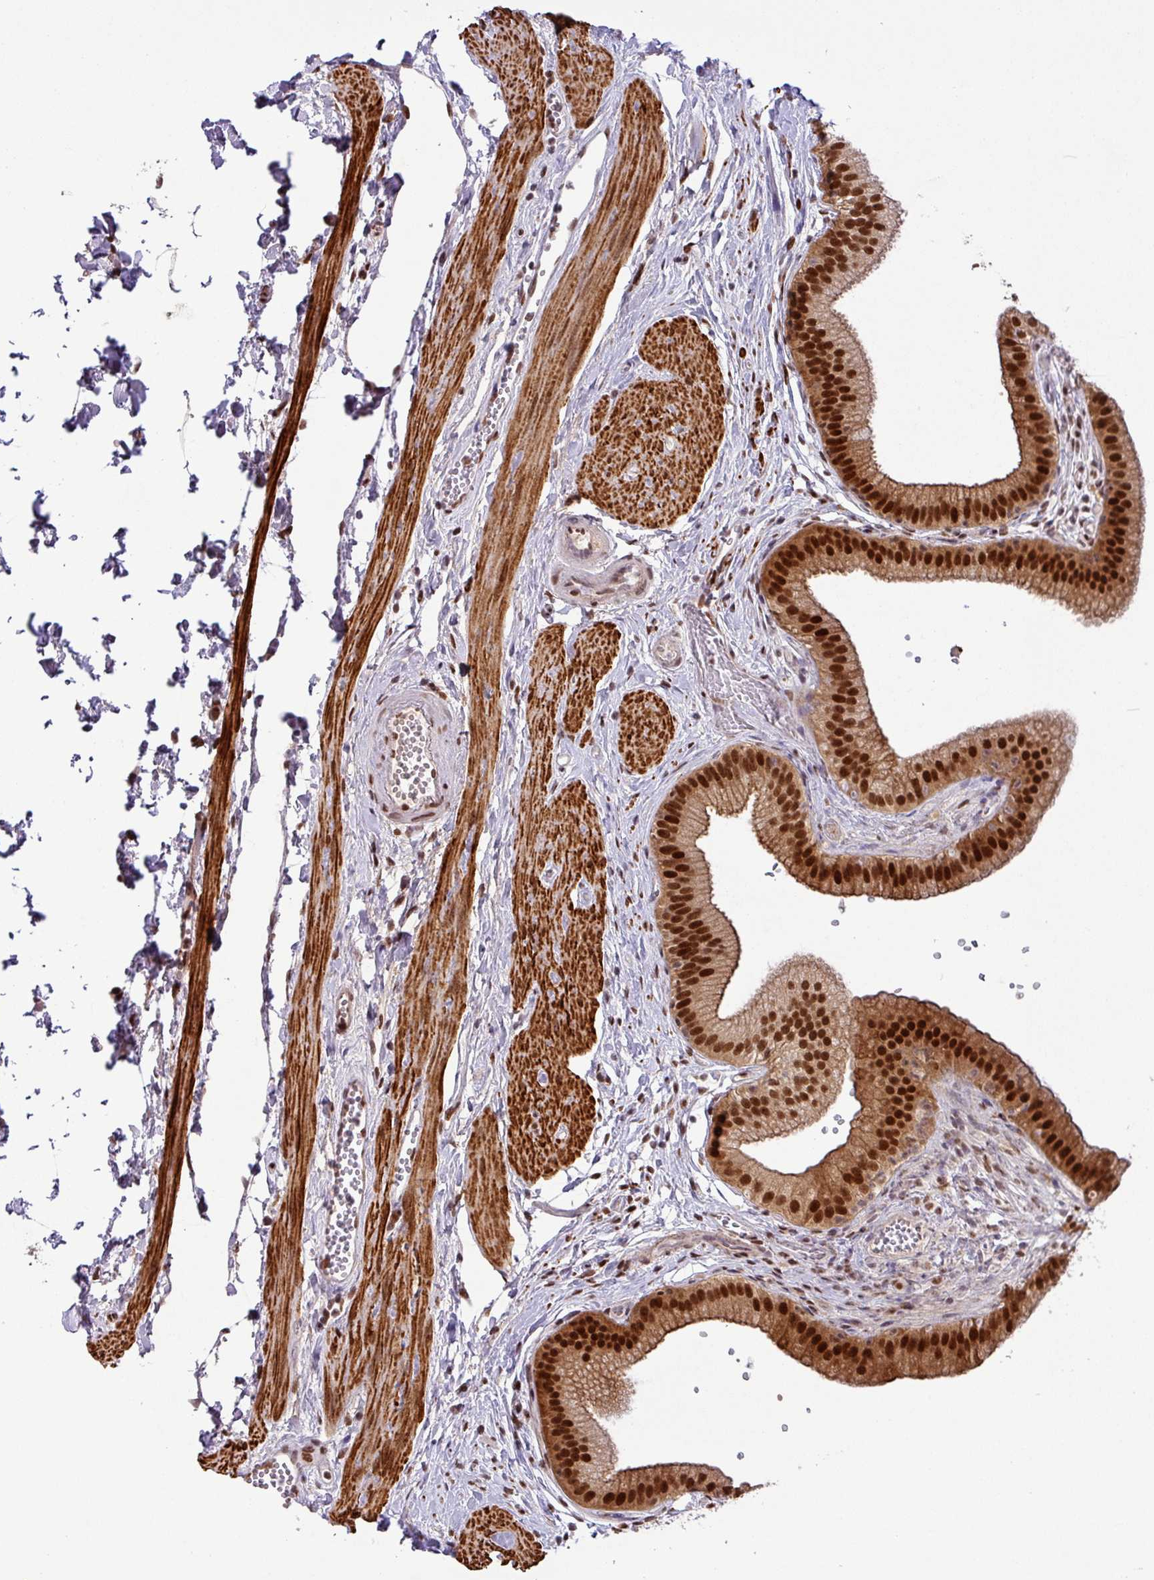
{"staining": {"intensity": "strong", "quantity": ">75%", "location": "cytoplasmic/membranous,nuclear"}, "tissue": "gallbladder", "cell_type": "Glandular cells", "image_type": "normal", "snomed": [{"axis": "morphology", "description": "Normal tissue, NOS"}, {"axis": "topography", "description": "Gallbladder"}], "caption": "The immunohistochemical stain highlights strong cytoplasmic/membranous,nuclear expression in glandular cells of benign gallbladder.", "gene": "SRSF2", "patient": {"sex": "female", "age": 54}}